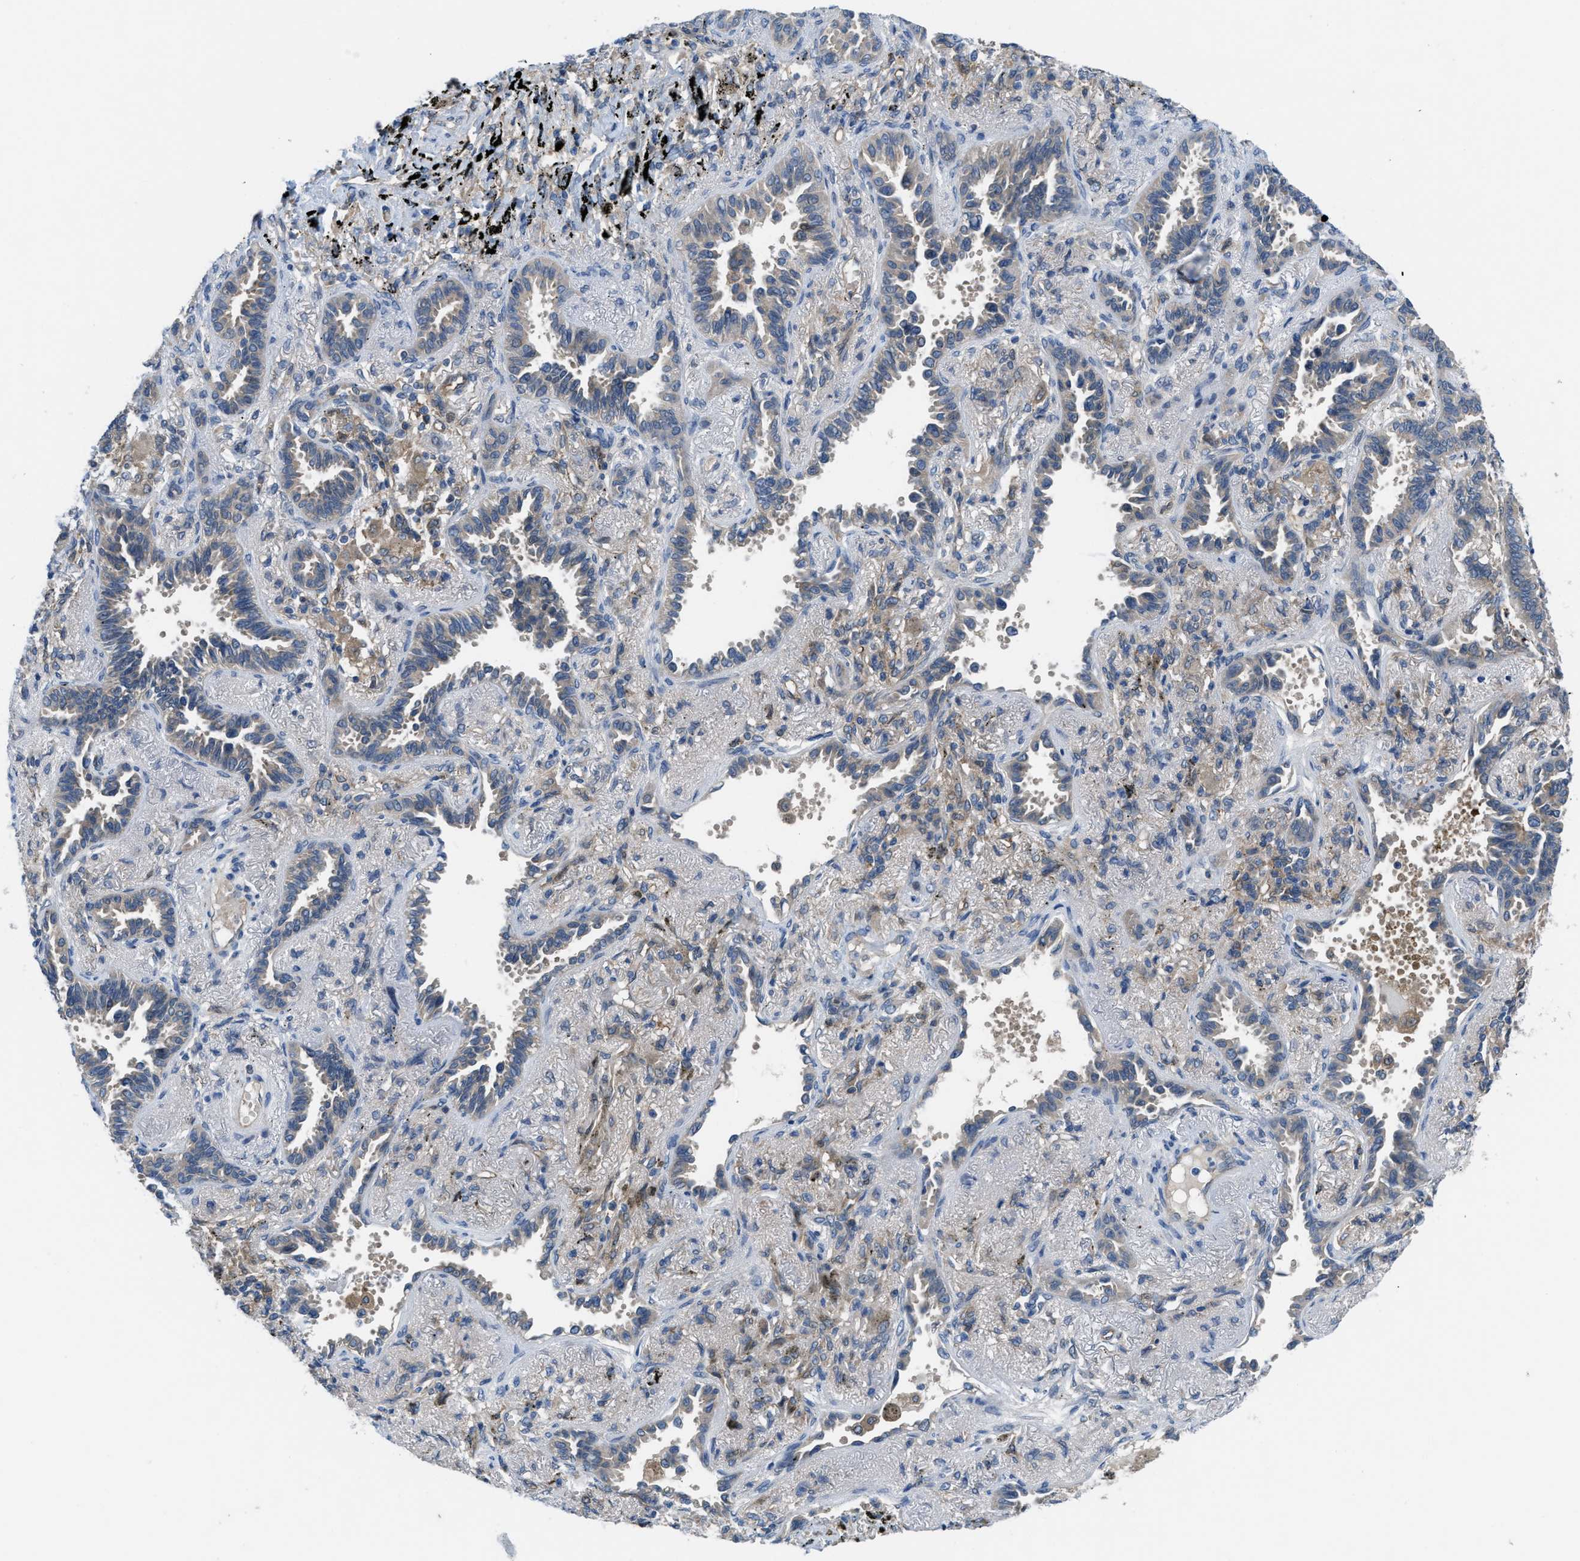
{"staining": {"intensity": "negative", "quantity": "none", "location": "none"}, "tissue": "lung cancer", "cell_type": "Tumor cells", "image_type": "cancer", "snomed": [{"axis": "morphology", "description": "Adenocarcinoma, NOS"}, {"axis": "topography", "description": "Lung"}], "caption": "Human lung adenocarcinoma stained for a protein using immunohistochemistry (IHC) shows no expression in tumor cells.", "gene": "BAZ2B", "patient": {"sex": "male", "age": 59}}